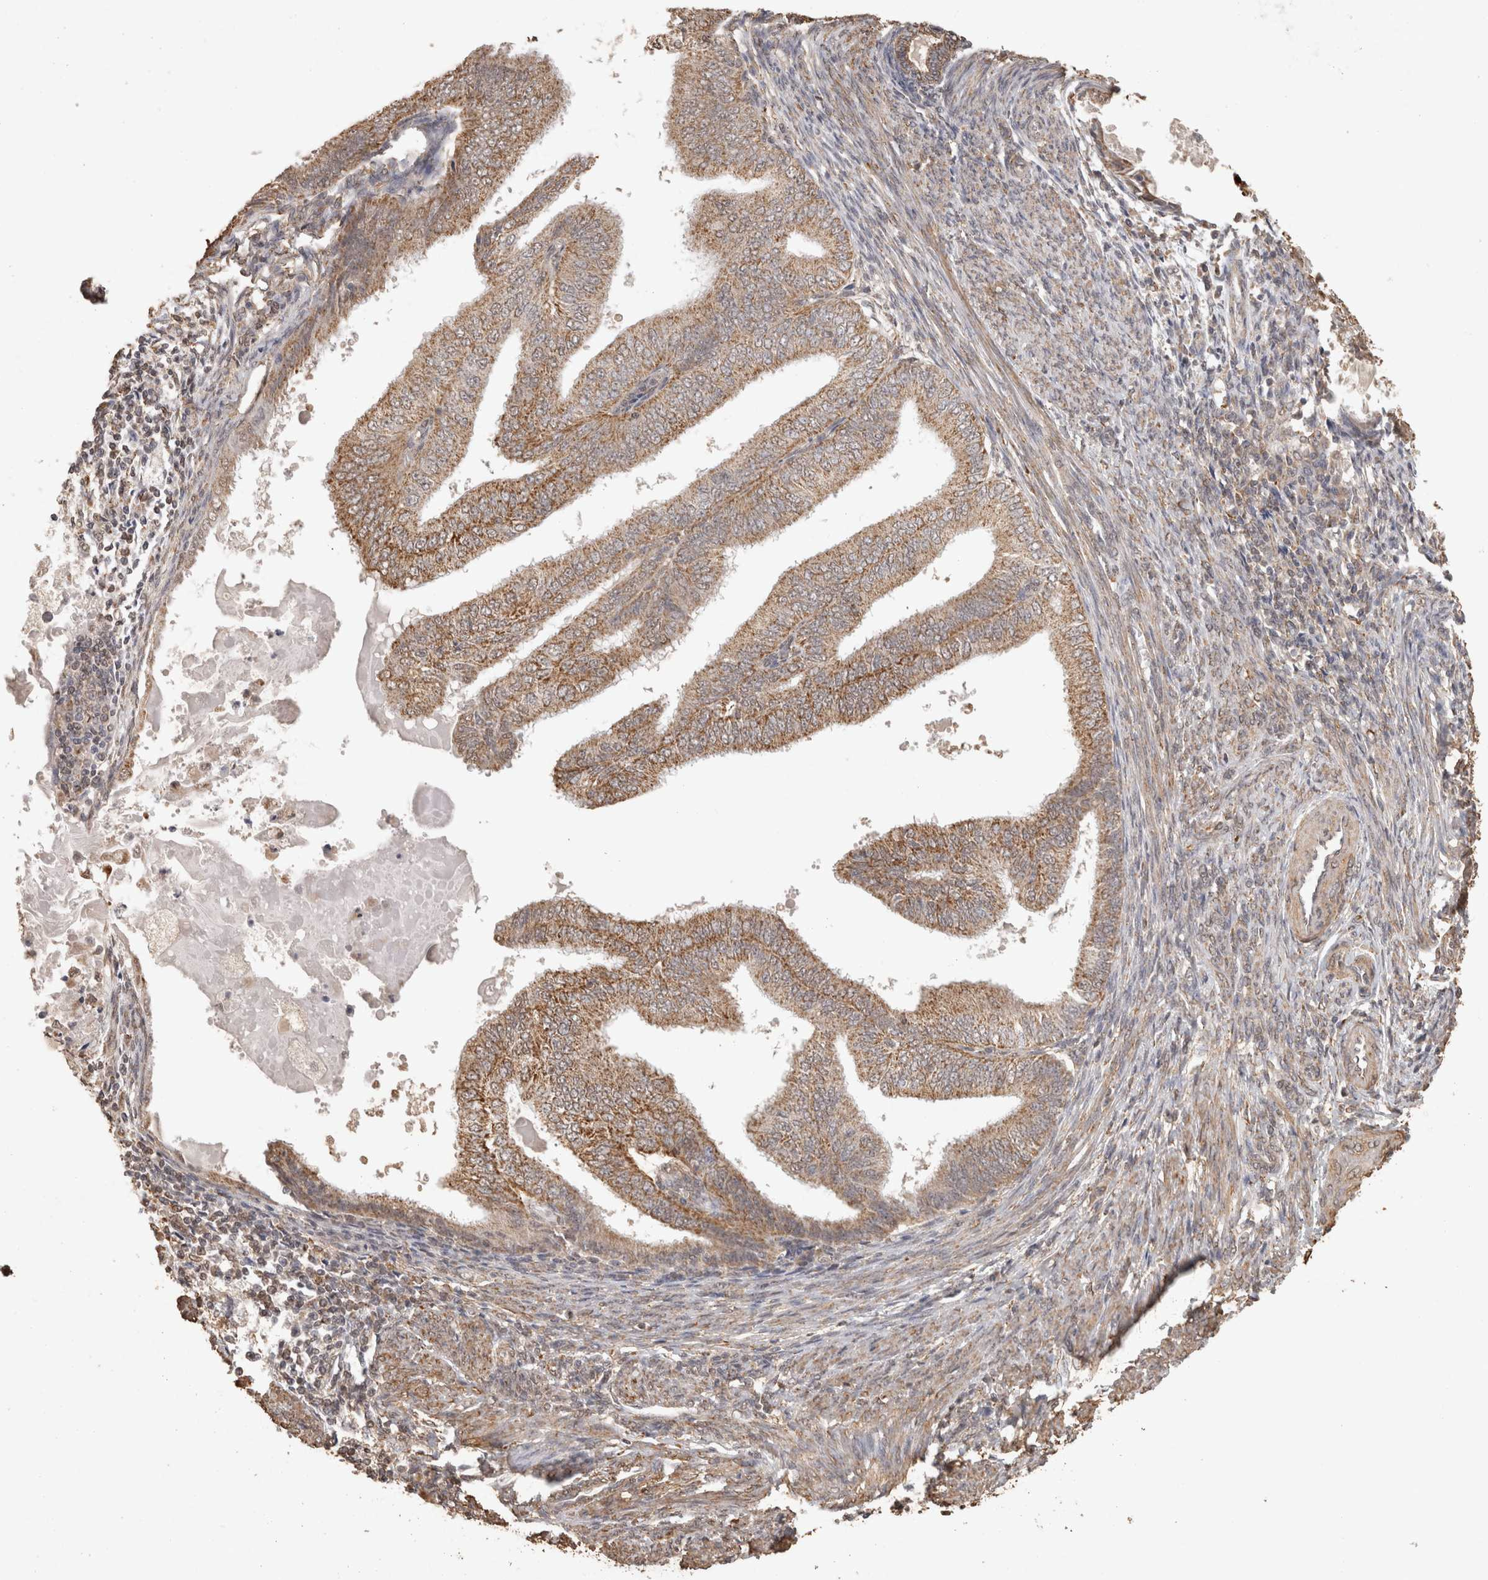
{"staining": {"intensity": "moderate", "quantity": ">75%", "location": "cytoplasmic/membranous"}, "tissue": "endometrial cancer", "cell_type": "Tumor cells", "image_type": "cancer", "snomed": [{"axis": "morphology", "description": "Adenocarcinoma, NOS"}, {"axis": "topography", "description": "Endometrium"}], "caption": "Immunohistochemistry of human endometrial cancer (adenocarcinoma) shows medium levels of moderate cytoplasmic/membranous staining in approximately >75% of tumor cells.", "gene": "BNIP3L", "patient": {"sex": "female", "age": 58}}